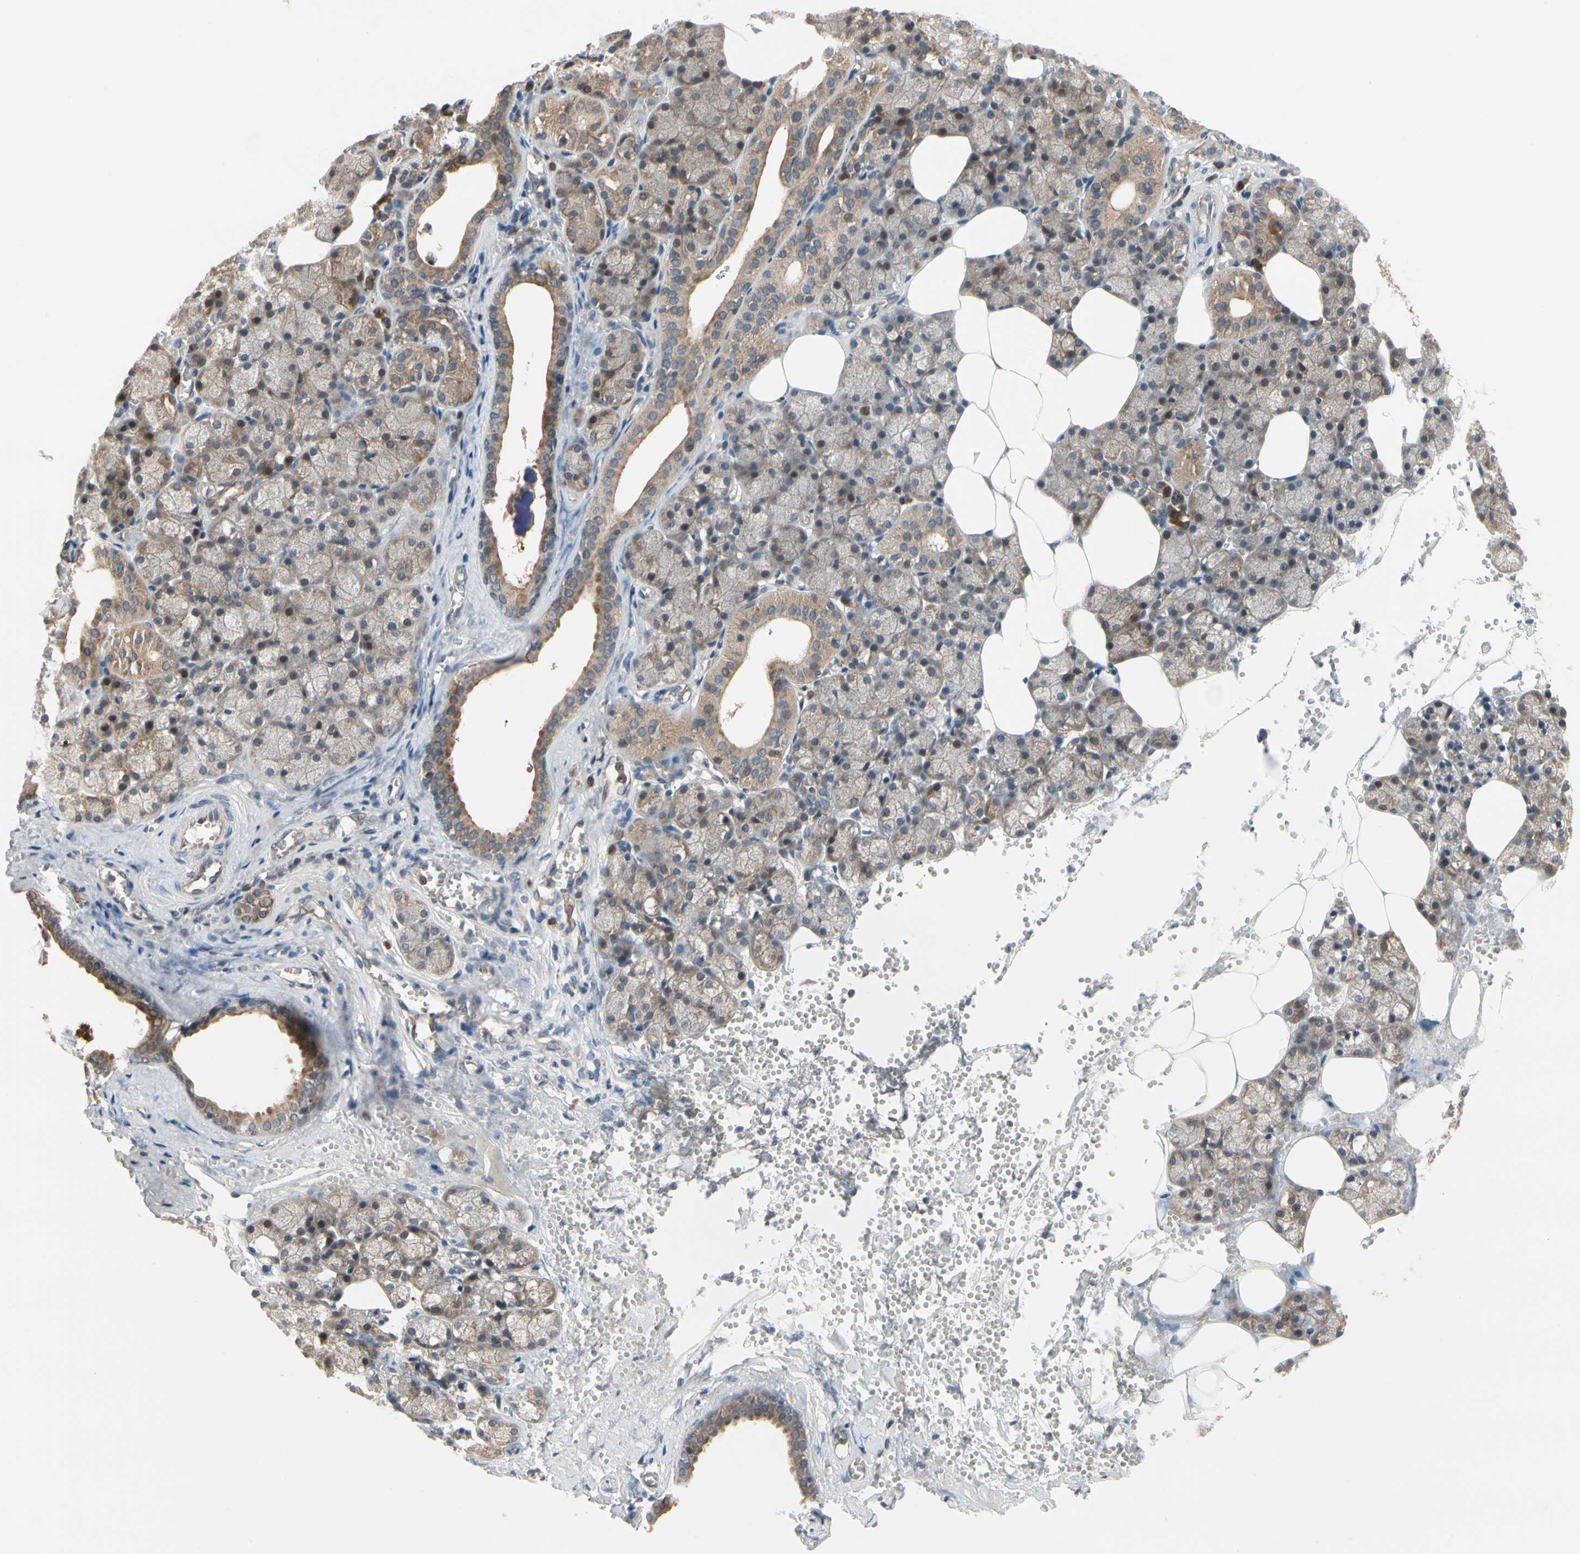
{"staining": {"intensity": "moderate", "quantity": "25%-75%", "location": "cytoplasmic/membranous"}, "tissue": "salivary gland", "cell_type": "Glandular cells", "image_type": "normal", "snomed": [{"axis": "morphology", "description": "Normal tissue, NOS"}, {"axis": "topography", "description": "Salivary gland"}], "caption": "This histopathology image demonstrates immunohistochemistry (IHC) staining of unremarkable salivary gland, with medium moderate cytoplasmic/membranous positivity in about 25%-75% of glandular cells.", "gene": "TDRP", "patient": {"sex": "male", "age": 62}}